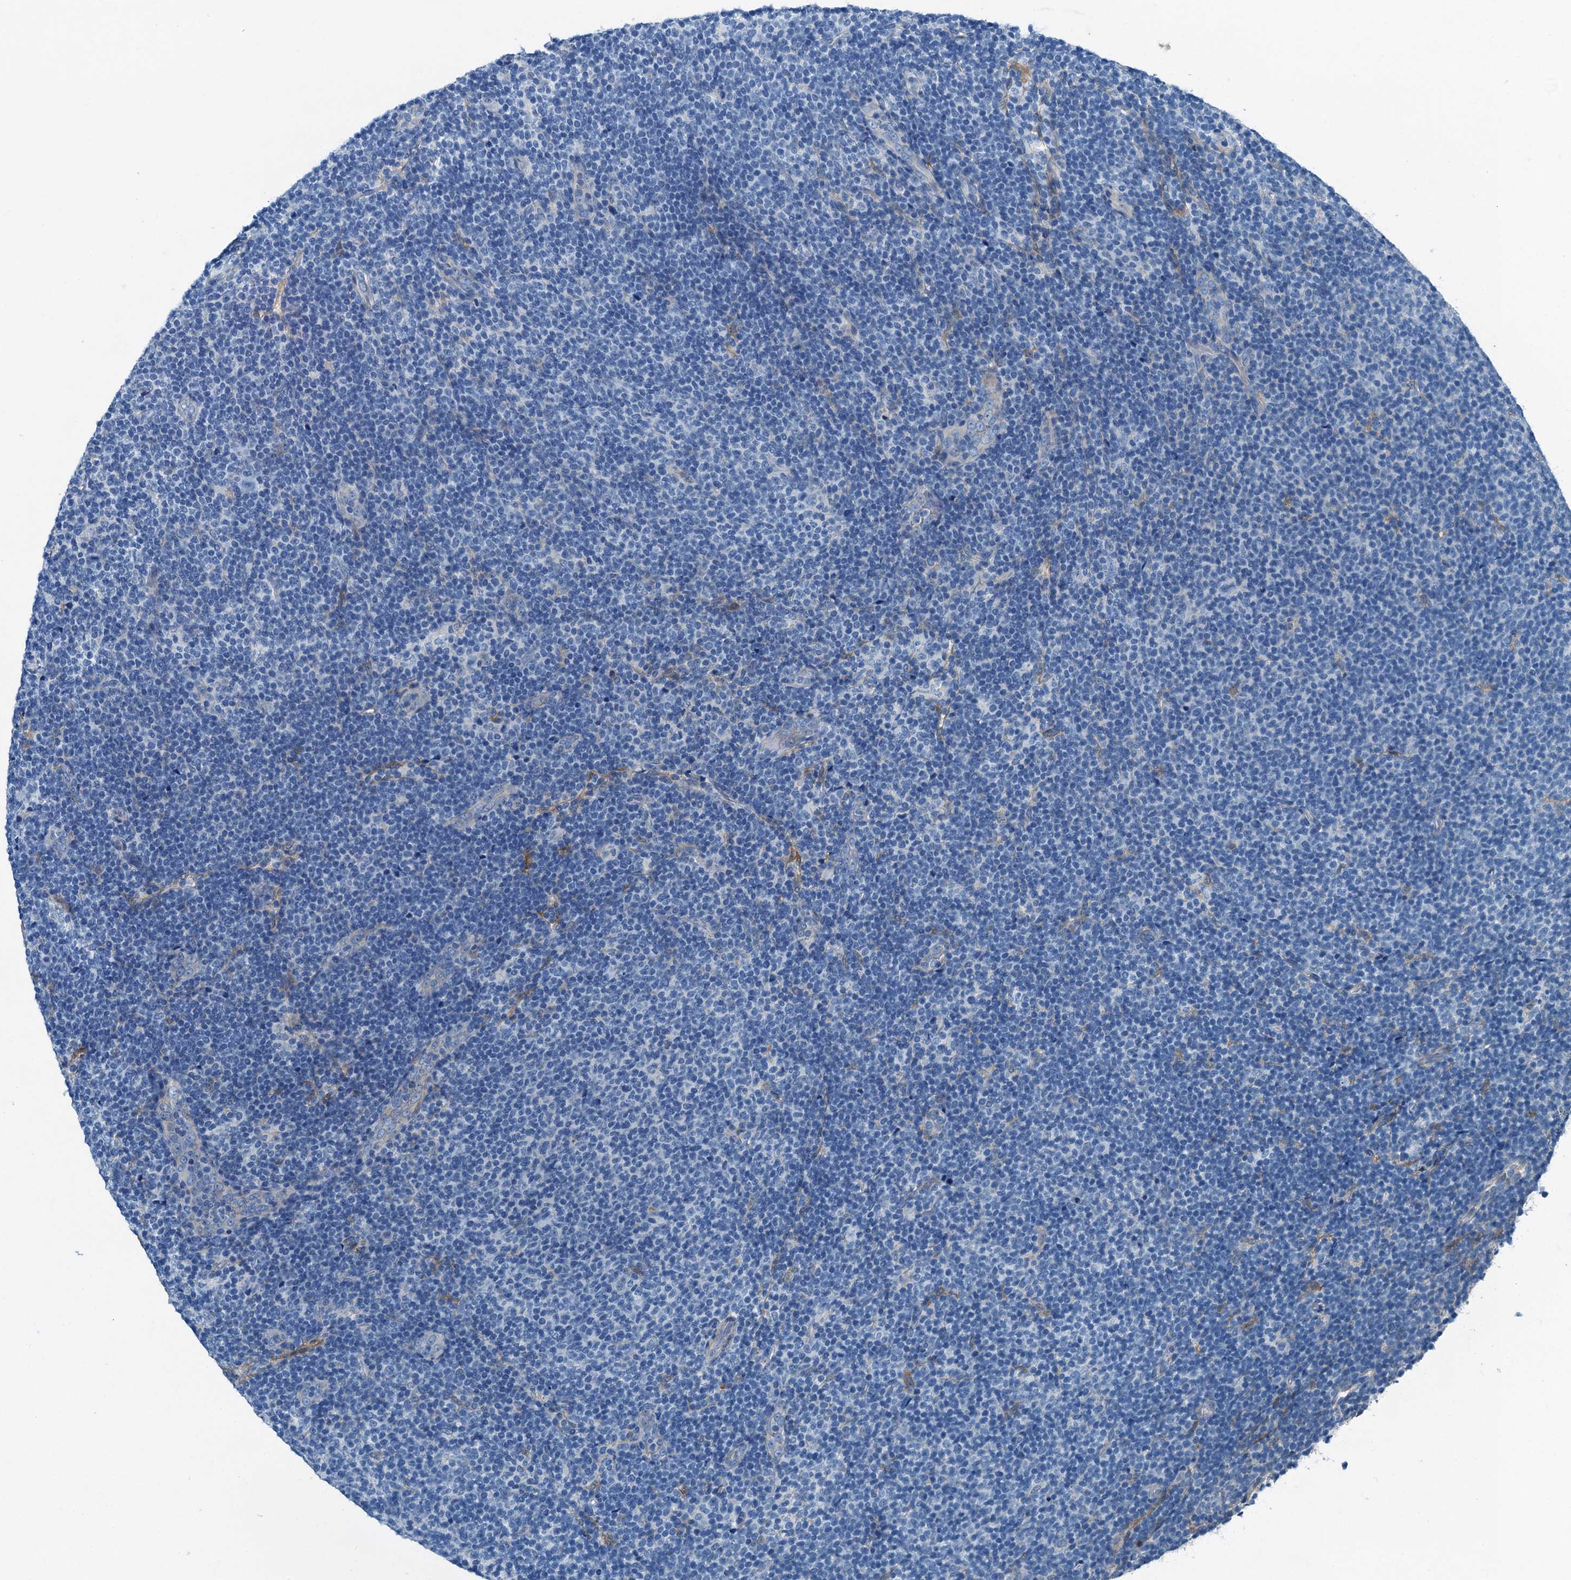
{"staining": {"intensity": "negative", "quantity": "none", "location": "none"}, "tissue": "lymphoma", "cell_type": "Tumor cells", "image_type": "cancer", "snomed": [{"axis": "morphology", "description": "Malignant lymphoma, non-Hodgkin's type, Low grade"}, {"axis": "topography", "description": "Lymph node"}], "caption": "A high-resolution histopathology image shows immunohistochemistry (IHC) staining of lymphoma, which reveals no significant expression in tumor cells. (DAB (3,3'-diaminobenzidine) IHC with hematoxylin counter stain).", "gene": "RAB3IL1", "patient": {"sex": "male", "age": 66}}